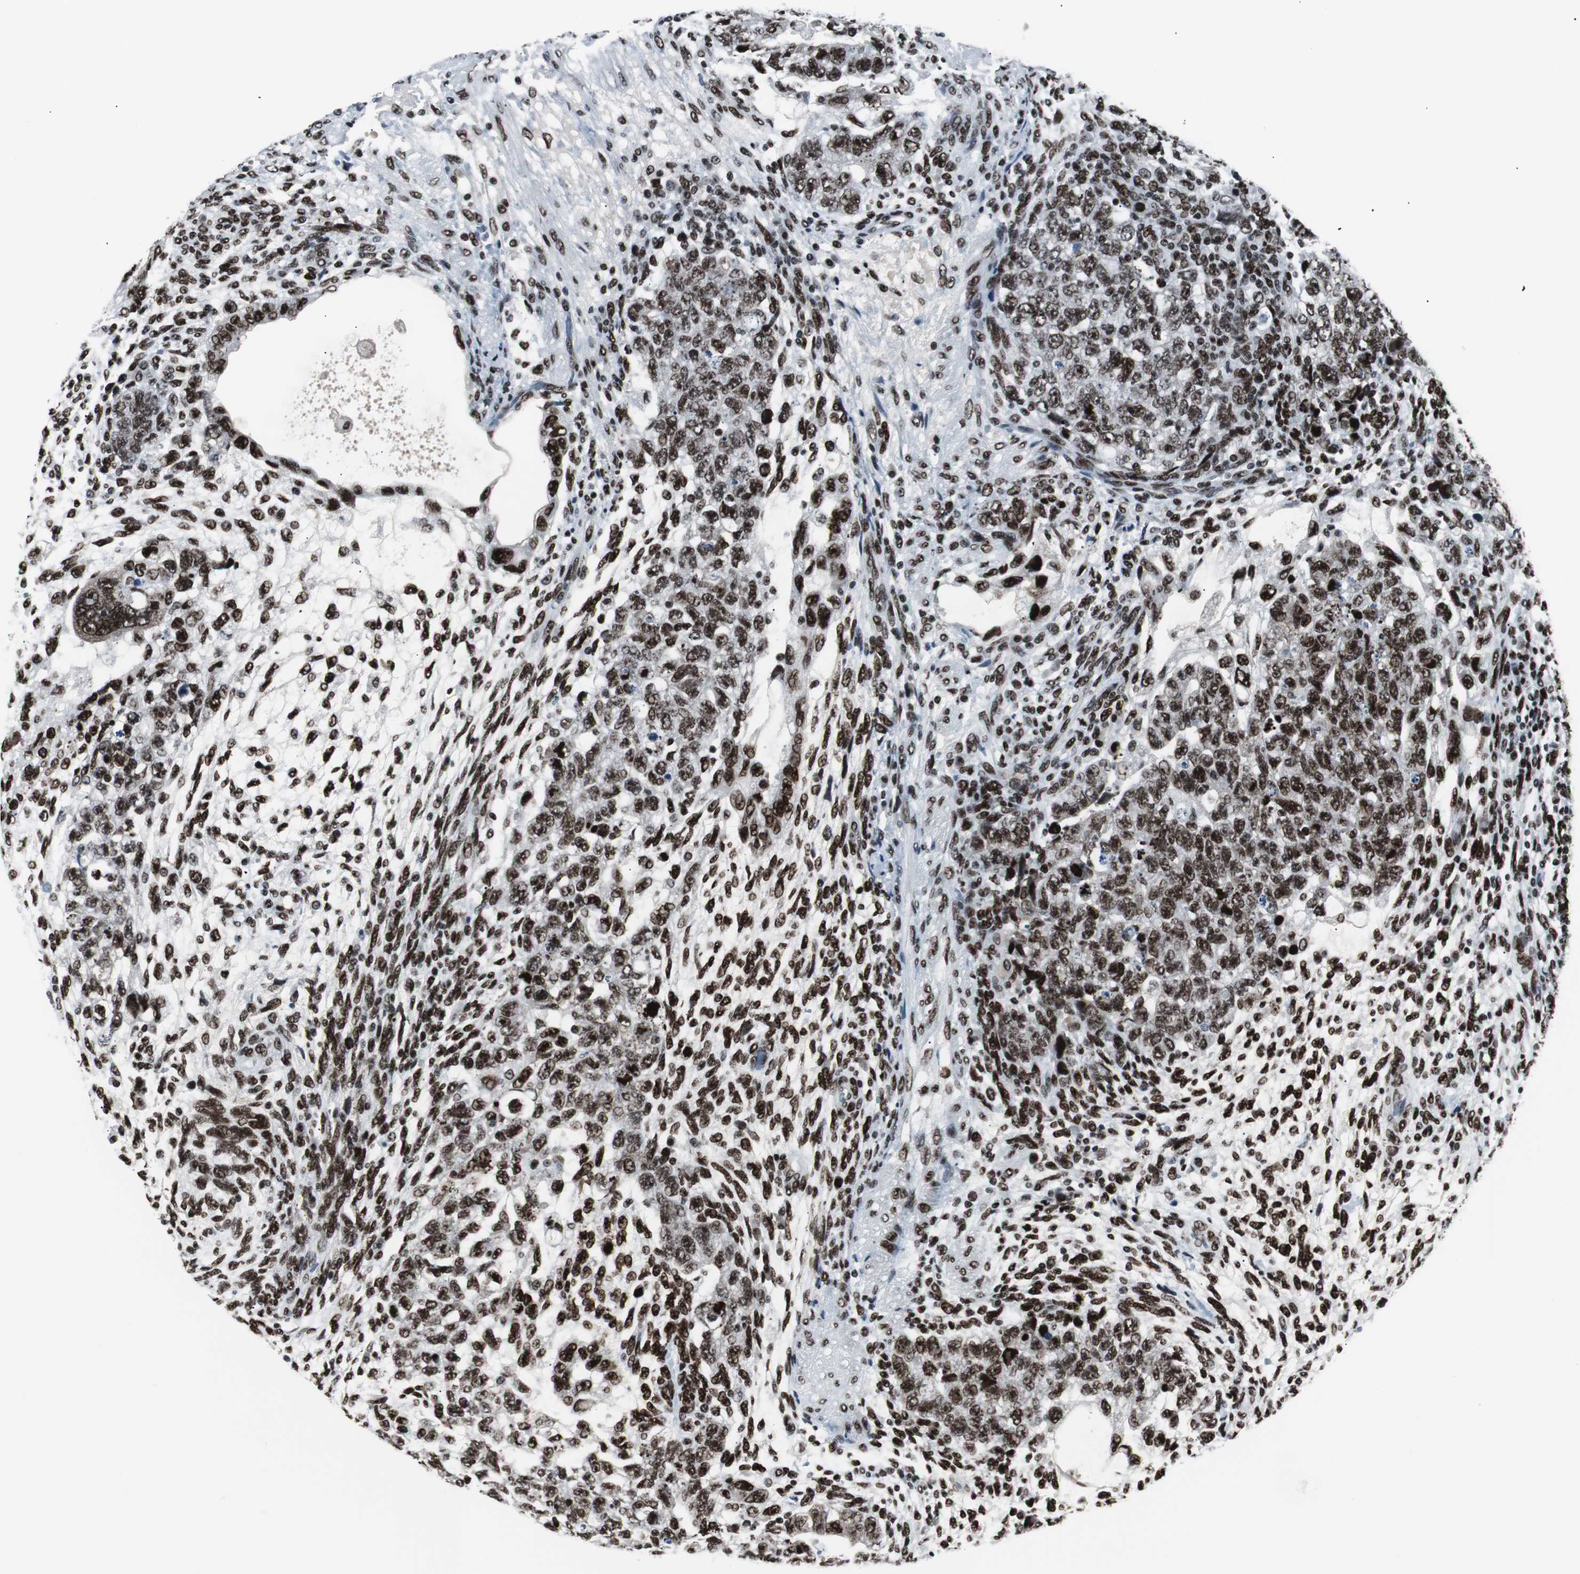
{"staining": {"intensity": "strong", "quantity": ">75%", "location": "nuclear"}, "tissue": "testis cancer", "cell_type": "Tumor cells", "image_type": "cancer", "snomed": [{"axis": "morphology", "description": "Normal tissue, NOS"}, {"axis": "morphology", "description": "Carcinoma, Embryonal, NOS"}, {"axis": "topography", "description": "Testis"}], "caption": "A high amount of strong nuclear expression is appreciated in about >75% of tumor cells in embryonal carcinoma (testis) tissue.", "gene": "XRCC1", "patient": {"sex": "male", "age": 36}}